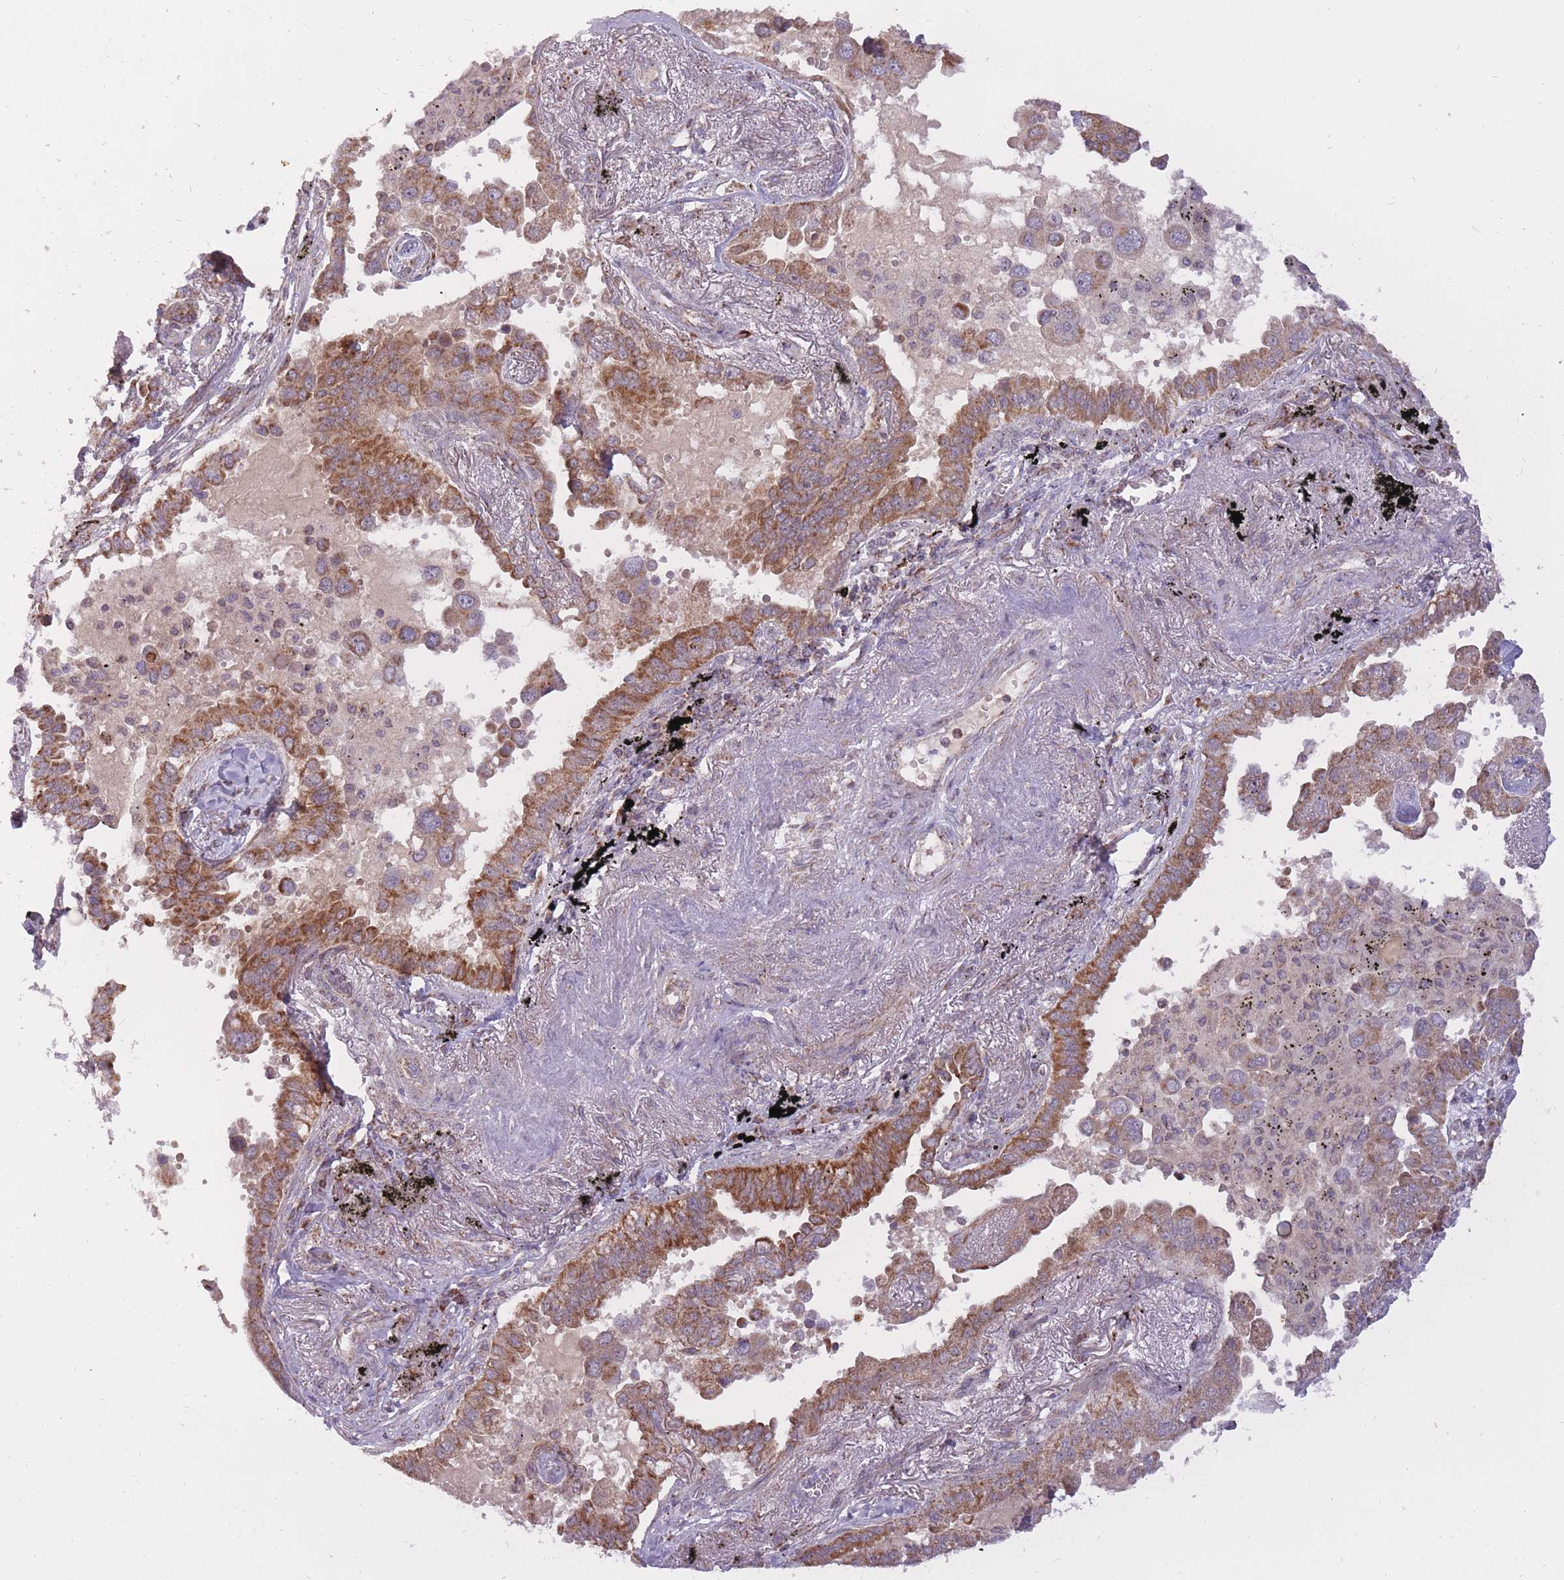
{"staining": {"intensity": "moderate", "quantity": ">75%", "location": "cytoplasmic/membranous"}, "tissue": "lung cancer", "cell_type": "Tumor cells", "image_type": "cancer", "snomed": [{"axis": "morphology", "description": "Adenocarcinoma, NOS"}, {"axis": "topography", "description": "Lung"}], "caption": "IHC of adenocarcinoma (lung) shows medium levels of moderate cytoplasmic/membranous expression in approximately >75% of tumor cells. (DAB IHC, brown staining for protein, blue staining for nuclei).", "gene": "LIN7C", "patient": {"sex": "male", "age": 67}}